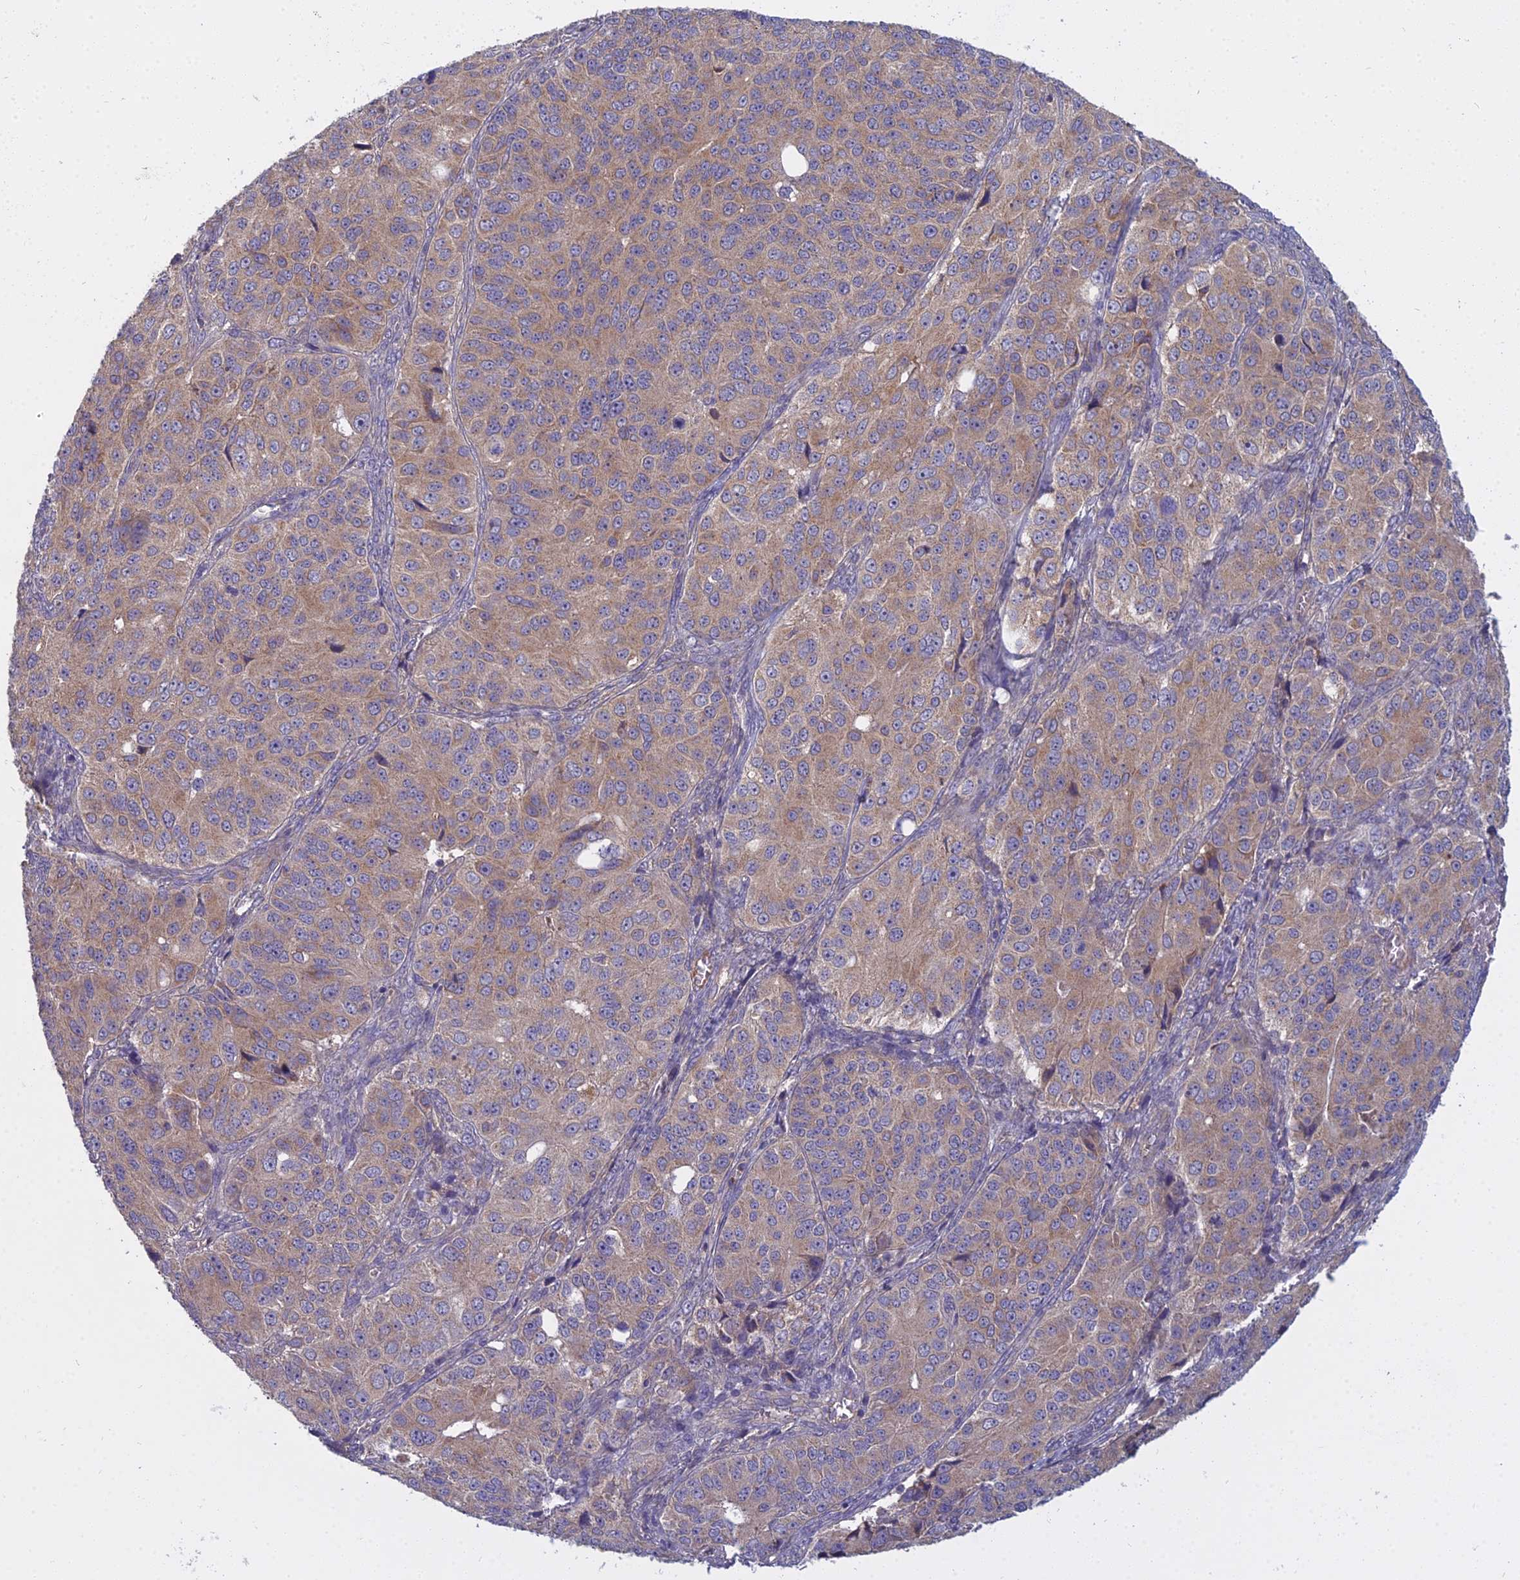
{"staining": {"intensity": "weak", "quantity": ">75%", "location": "cytoplasmic/membranous"}, "tissue": "ovarian cancer", "cell_type": "Tumor cells", "image_type": "cancer", "snomed": [{"axis": "morphology", "description": "Carcinoma, endometroid"}, {"axis": "topography", "description": "Ovary"}], "caption": "A high-resolution histopathology image shows immunohistochemistry staining of endometroid carcinoma (ovarian), which exhibits weak cytoplasmic/membranous staining in approximately >75% of tumor cells. Immunohistochemistry (ihc) stains the protein in brown and the nuclei are stained blue.", "gene": "CCDC167", "patient": {"sex": "female", "age": 51}}